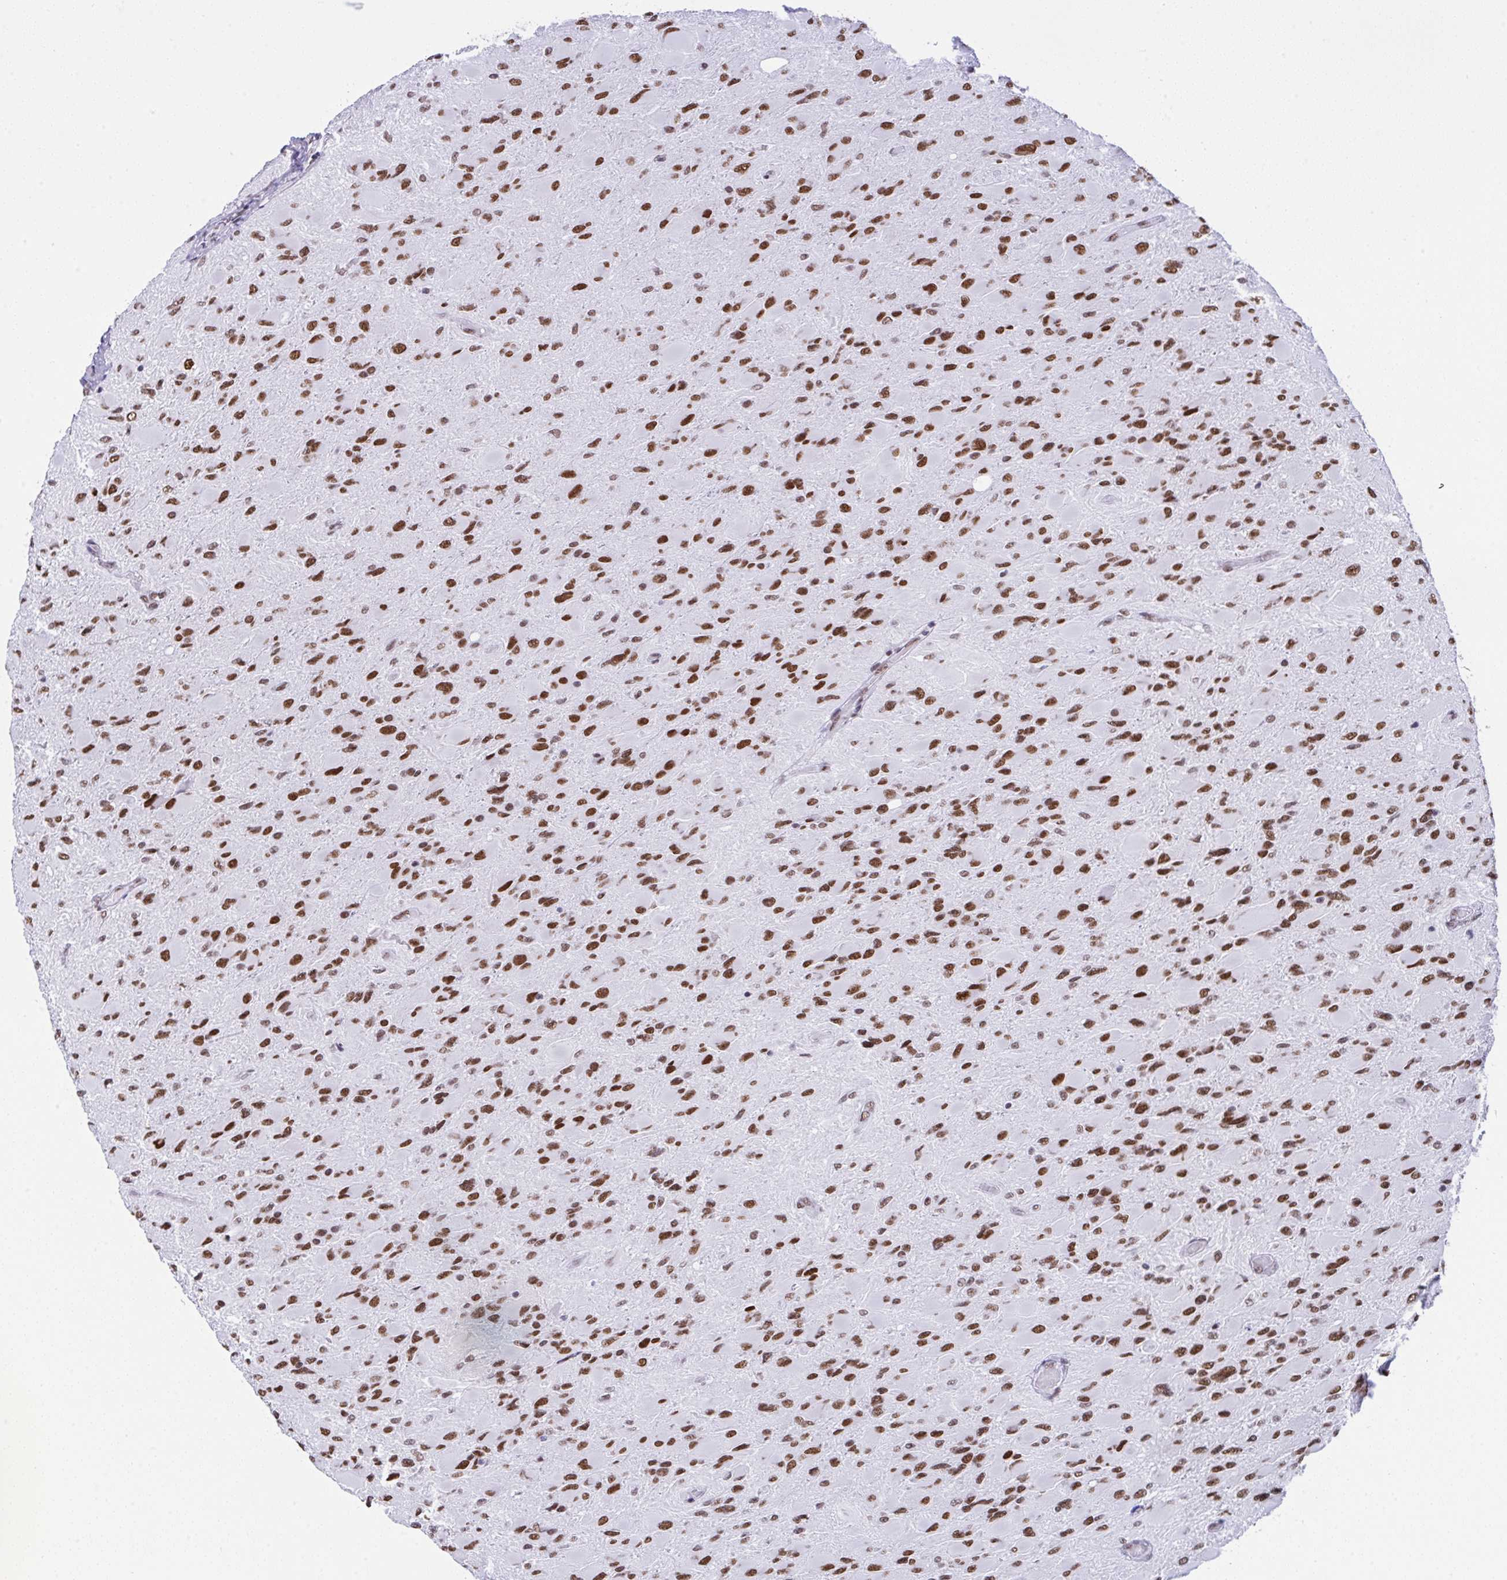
{"staining": {"intensity": "strong", "quantity": ">75%", "location": "nuclear"}, "tissue": "glioma", "cell_type": "Tumor cells", "image_type": "cancer", "snomed": [{"axis": "morphology", "description": "Glioma, malignant, High grade"}, {"axis": "topography", "description": "Cerebral cortex"}], "caption": "About >75% of tumor cells in glioma show strong nuclear protein expression as visualized by brown immunohistochemical staining.", "gene": "DDX52", "patient": {"sex": "female", "age": 36}}